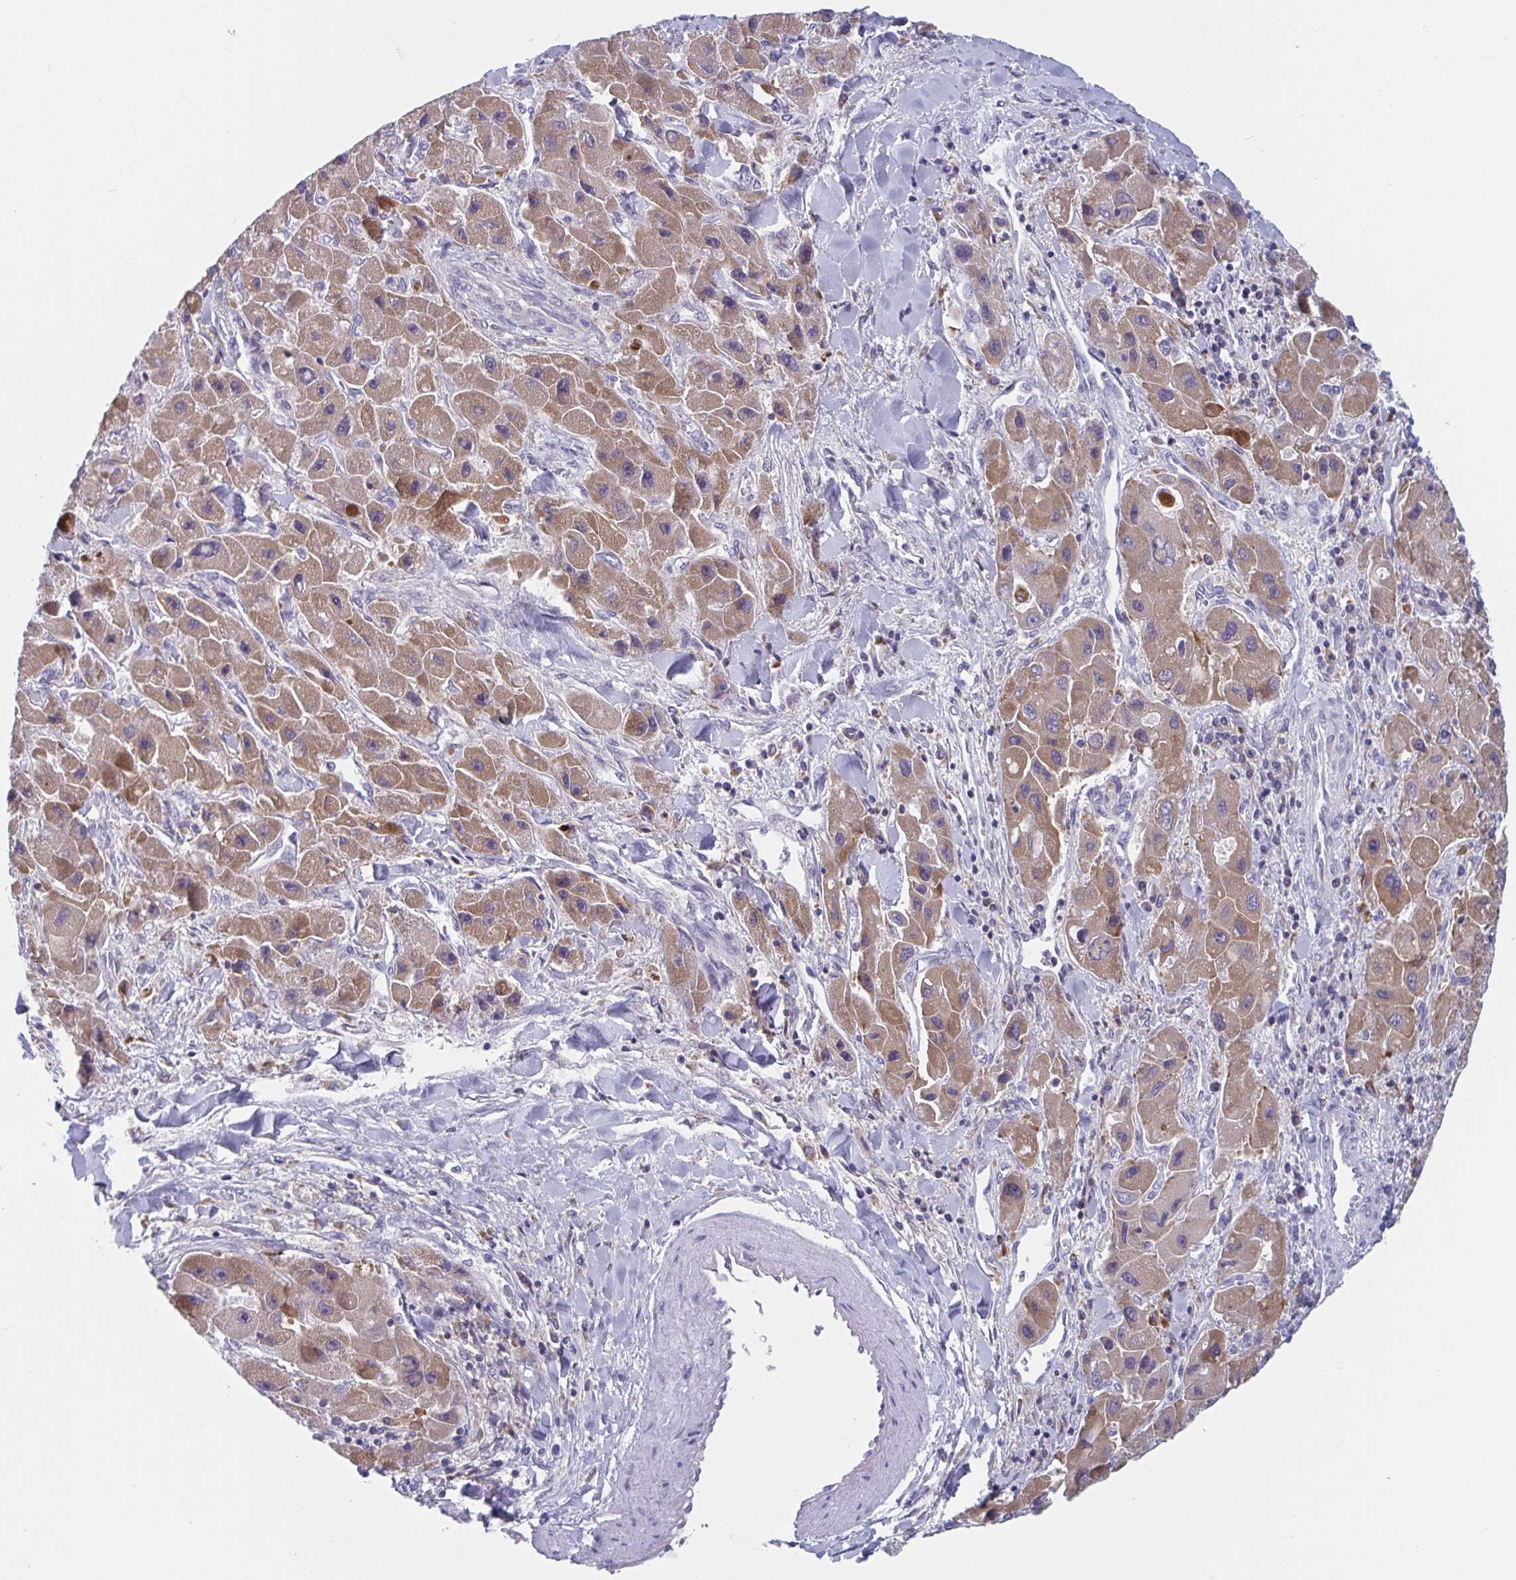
{"staining": {"intensity": "moderate", "quantity": ">75%", "location": "cytoplasmic/membranous"}, "tissue": "liver cancer", "cell_type": "Tumor cells", "image_type": "cancer", "snomed": [{"axis": "morphology", "description": "Carcinoma, Hepatocellular, NOS"}, {"axis": "topography", "description": "Liver"}], "caption": "A brown stain highlights moderate cytoplasmic/membranous staining of a protein in liver hepatocellular carcinoma tumor cells.", "gene": "NIPSNAP1", "patient": {"sex": "male", "age": 24}}